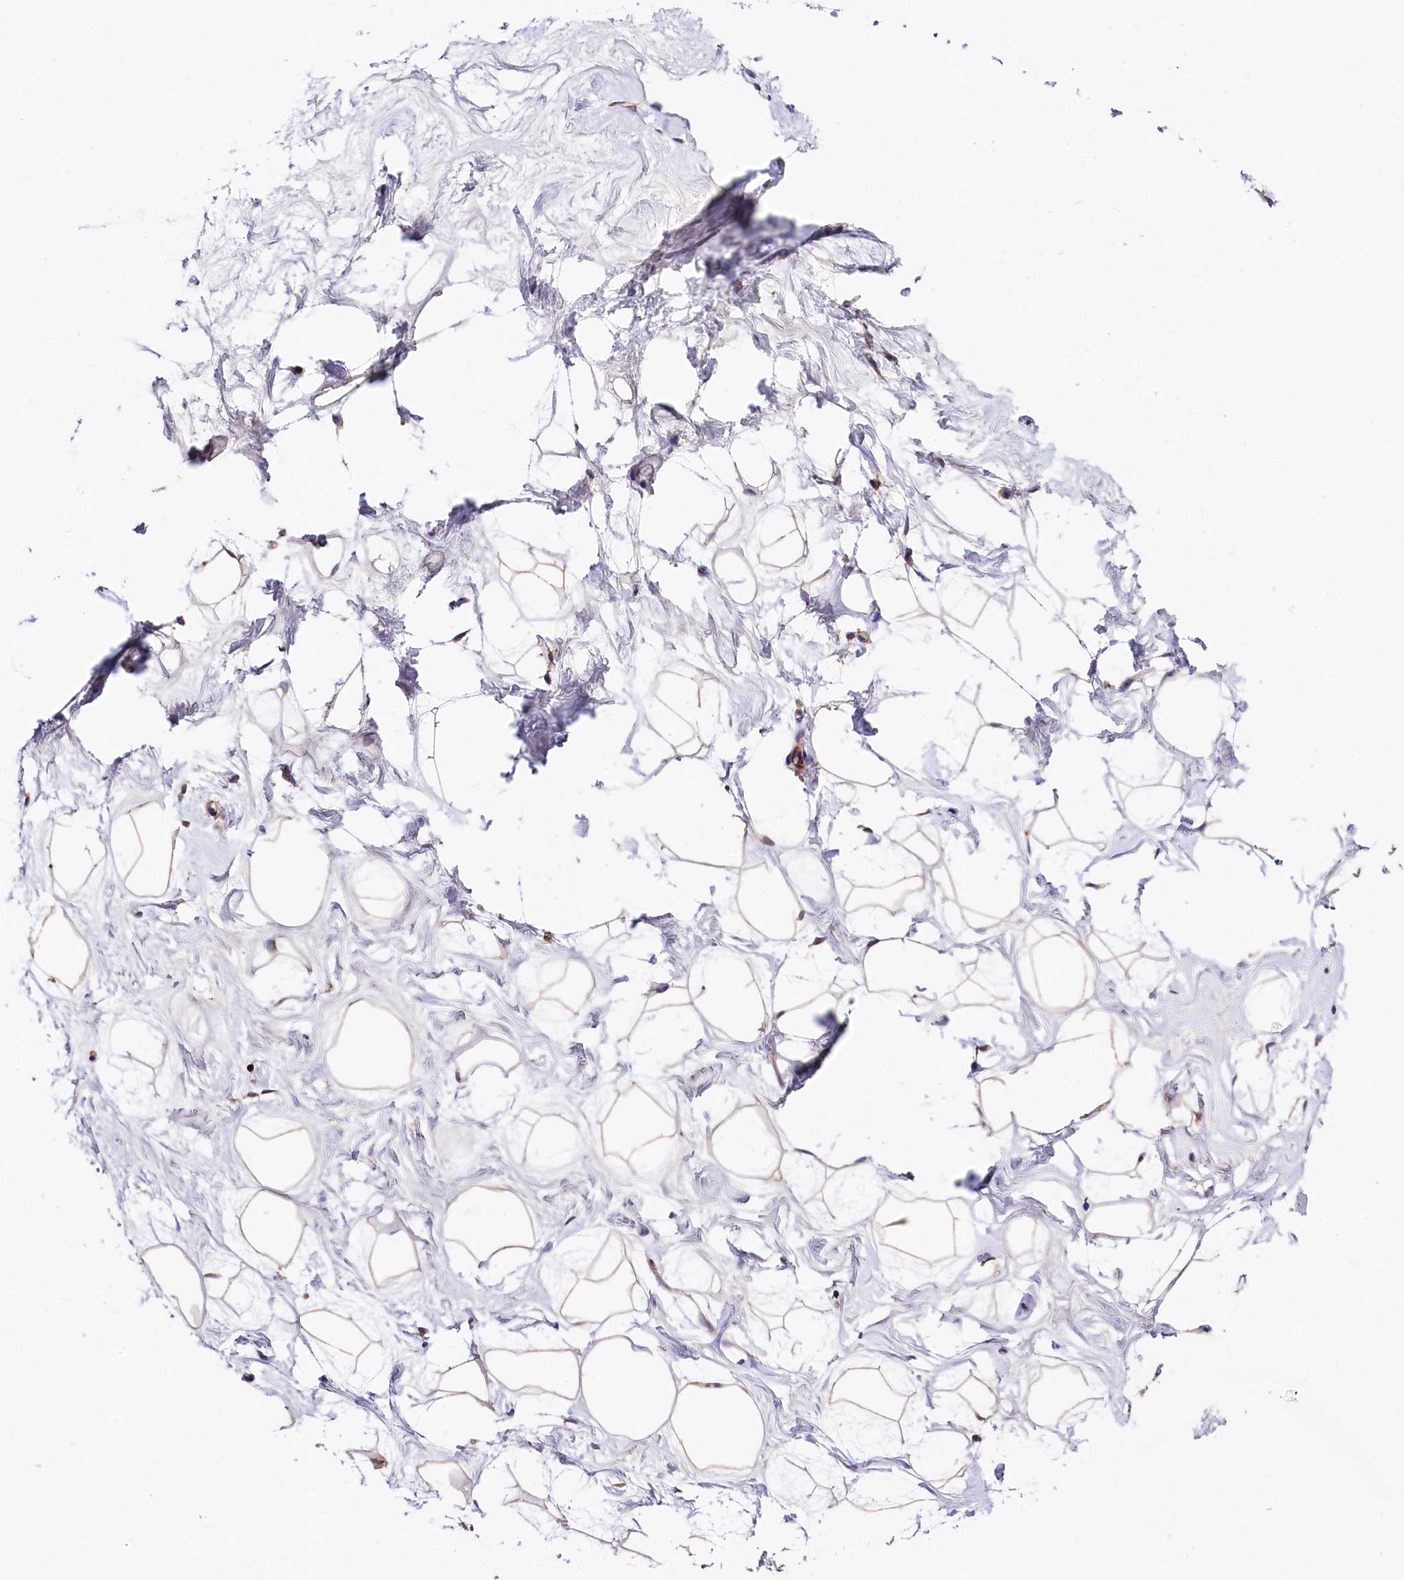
{"staining": {"intensity": "moderate", "quantity": "<25%", "location": "cytoplasmic/membranous"}, "tissue": "breast", "cell_type": "Adipocytes", "image_type": "normal", "snomed": [{"axis": "morphology", "description": "Normal tissue, NOS"}, {"axis": "morphology", "description": "Adenoma, NOS"}, {"axis": "topography", "description": "Breast"}], "caption": "Immunohistochemistry of unremarkable breast exhibits low levels of moderate cytoplasmic/membranous staining in about <25% of adipocytes. The staining was performed using DAB (3,3'-diaminobenzidine), with brown indicating positive protein expression. Nuclei are stained blue with hematoxylin.", "gene": "KPTN", "patient": {"sex": "female", "age": 23}}